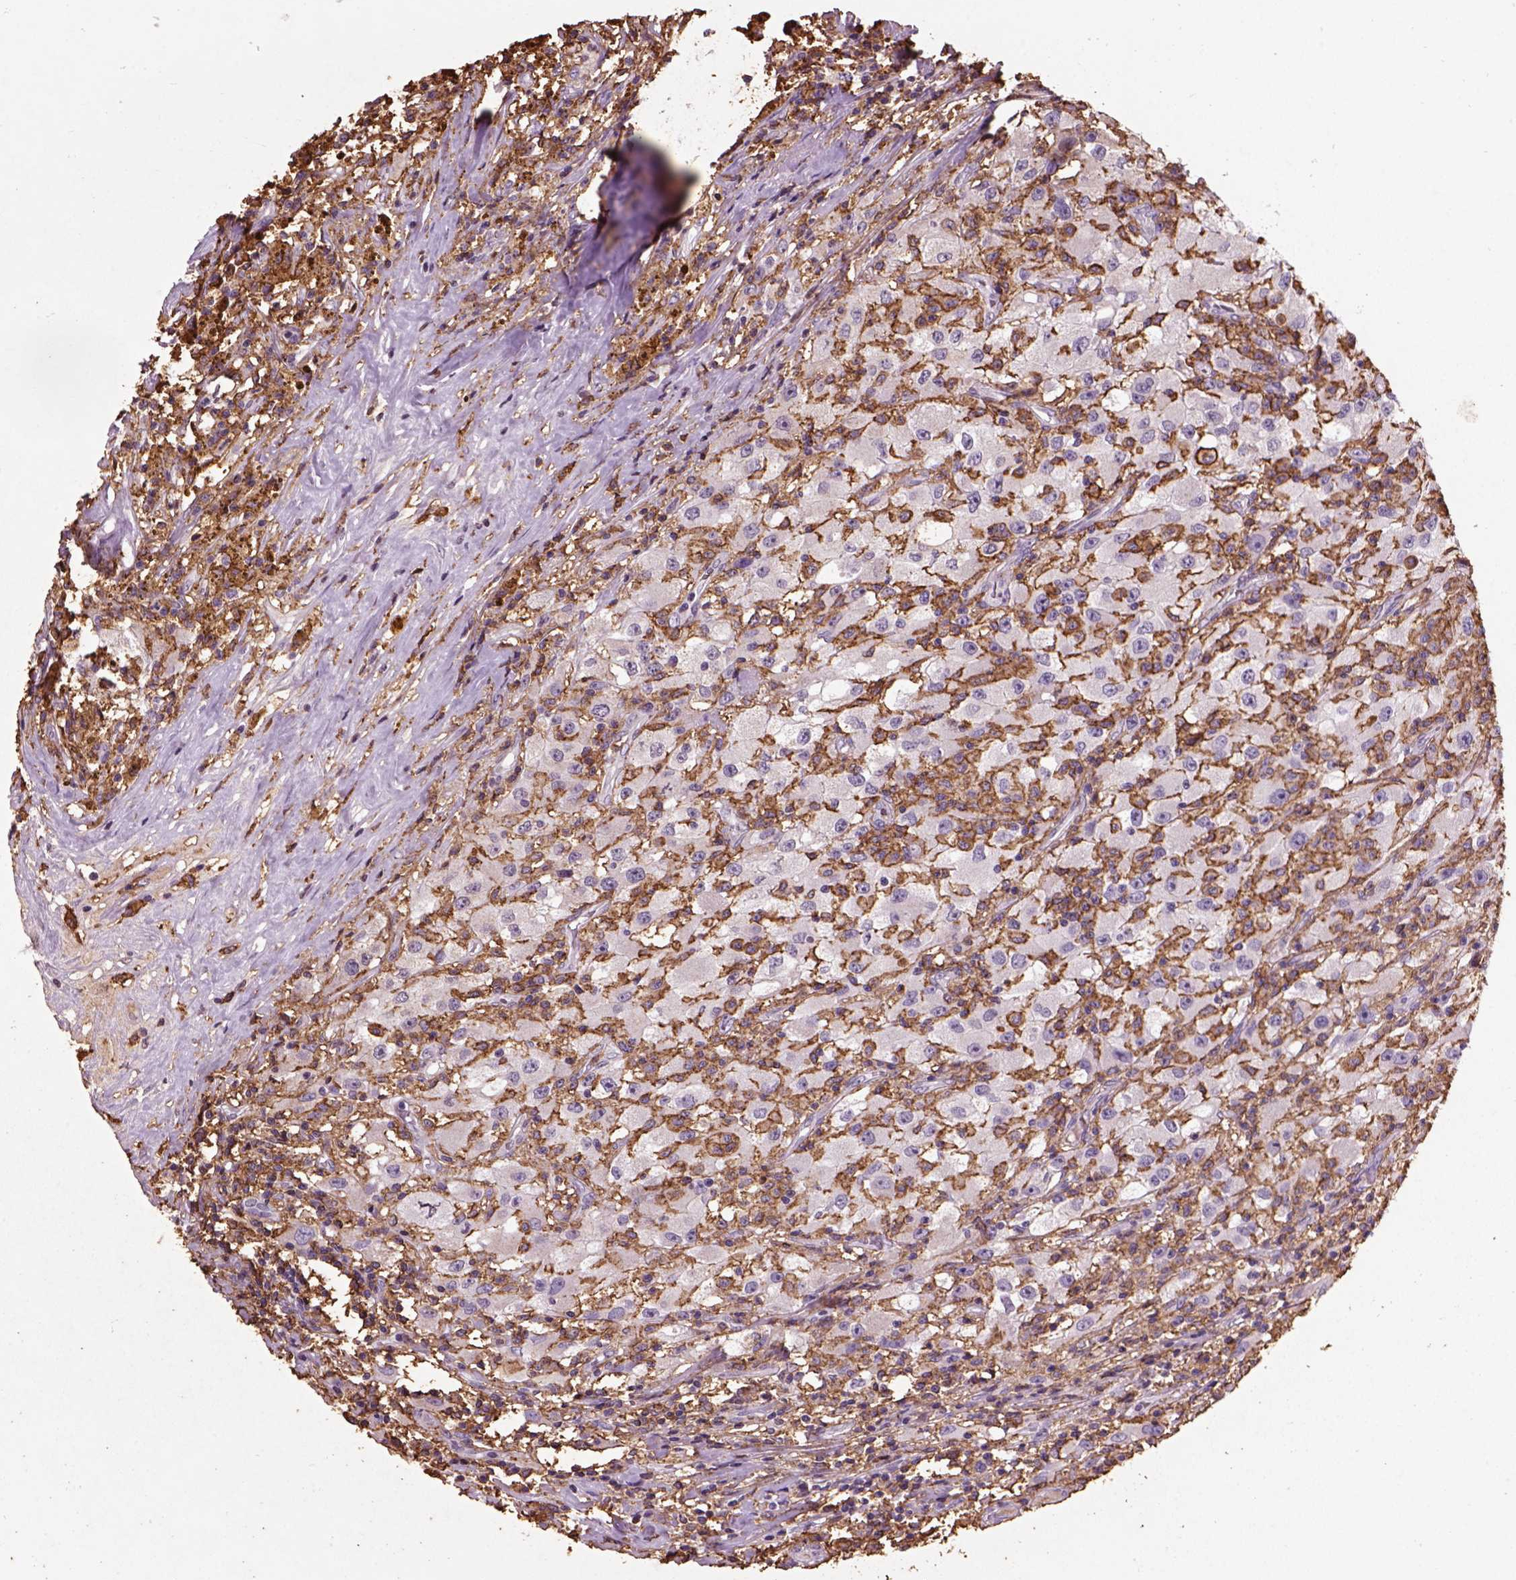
{"staining": {"intensity": "negative", "quantity": "none", "location": "none"}, "tissue": "renal cancer", "cell_type": "Tumor cells", "image_type": "cancer", "snomed": [{"axis": "morphology", "description": "Adenocarcinoma, NOS"}, {"axis": "topography", "description": "Kidney"}], "caption": "This is an immunohistochemistry (IHC) image of human renal cancer (adenocarcinoma). There is no expression in tumor cells.", "gene": "CD14", "patient": {"sex": "female", "age": 67}}